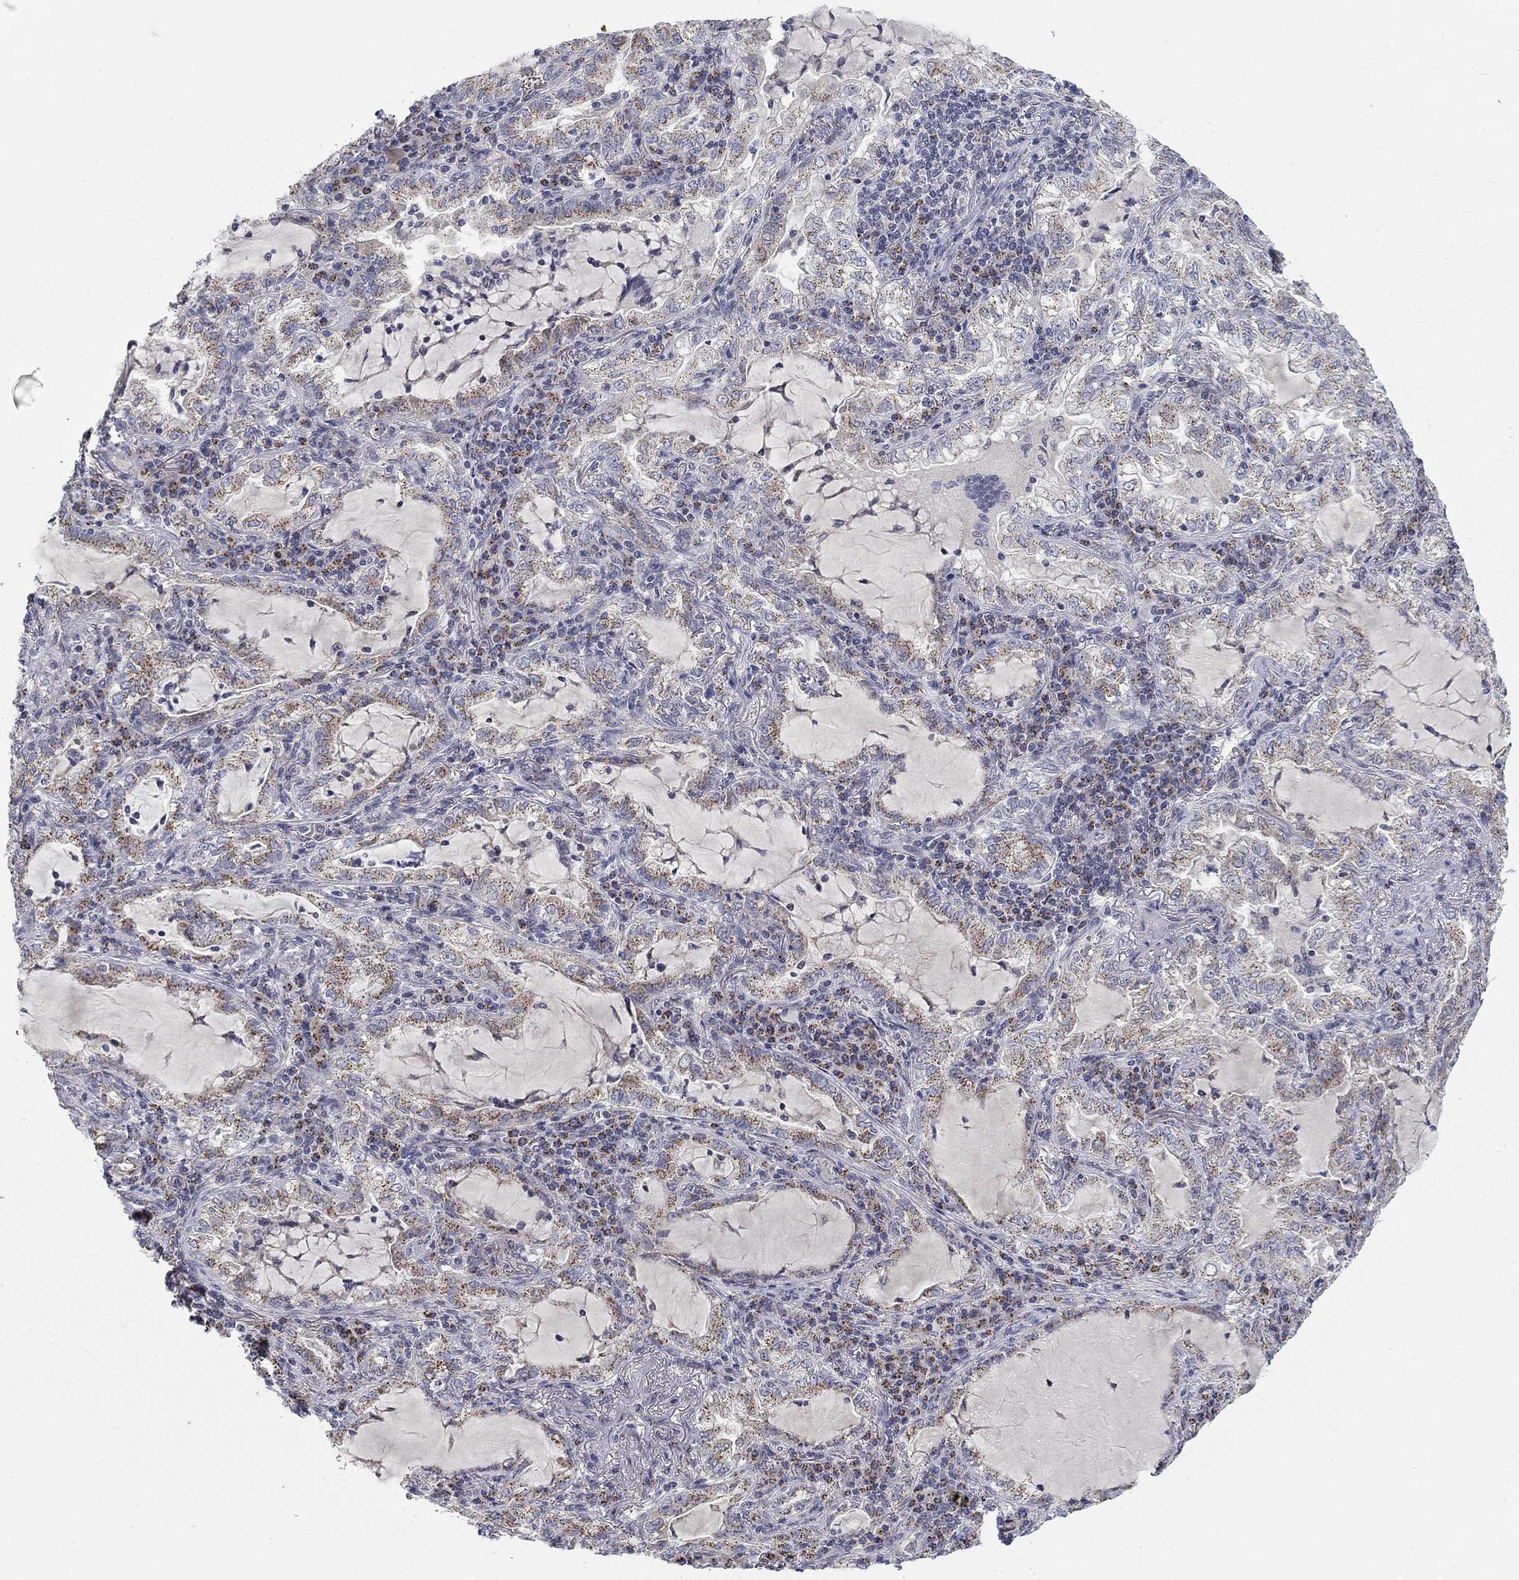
{"staining": {"intensity": "moderate", "quantity": "25%-75%", "location": "cytoplasmic/membranous"}, "tissue": "lung cancer", "cell_type": "Tumor cells", "image_type": "cancer", "snomed": [{"axis": "morphology", "description": "Adenocarcinoma, NOS"}, {"axis": "topography", "description": "Lung"}], "caption": "A brown stain shows moderate cytoplasmic/membranous expression of a protein in human lung cancer tumor cells.", "gene": "PANK3", "patient": {"sex": "female", "age": 73}}